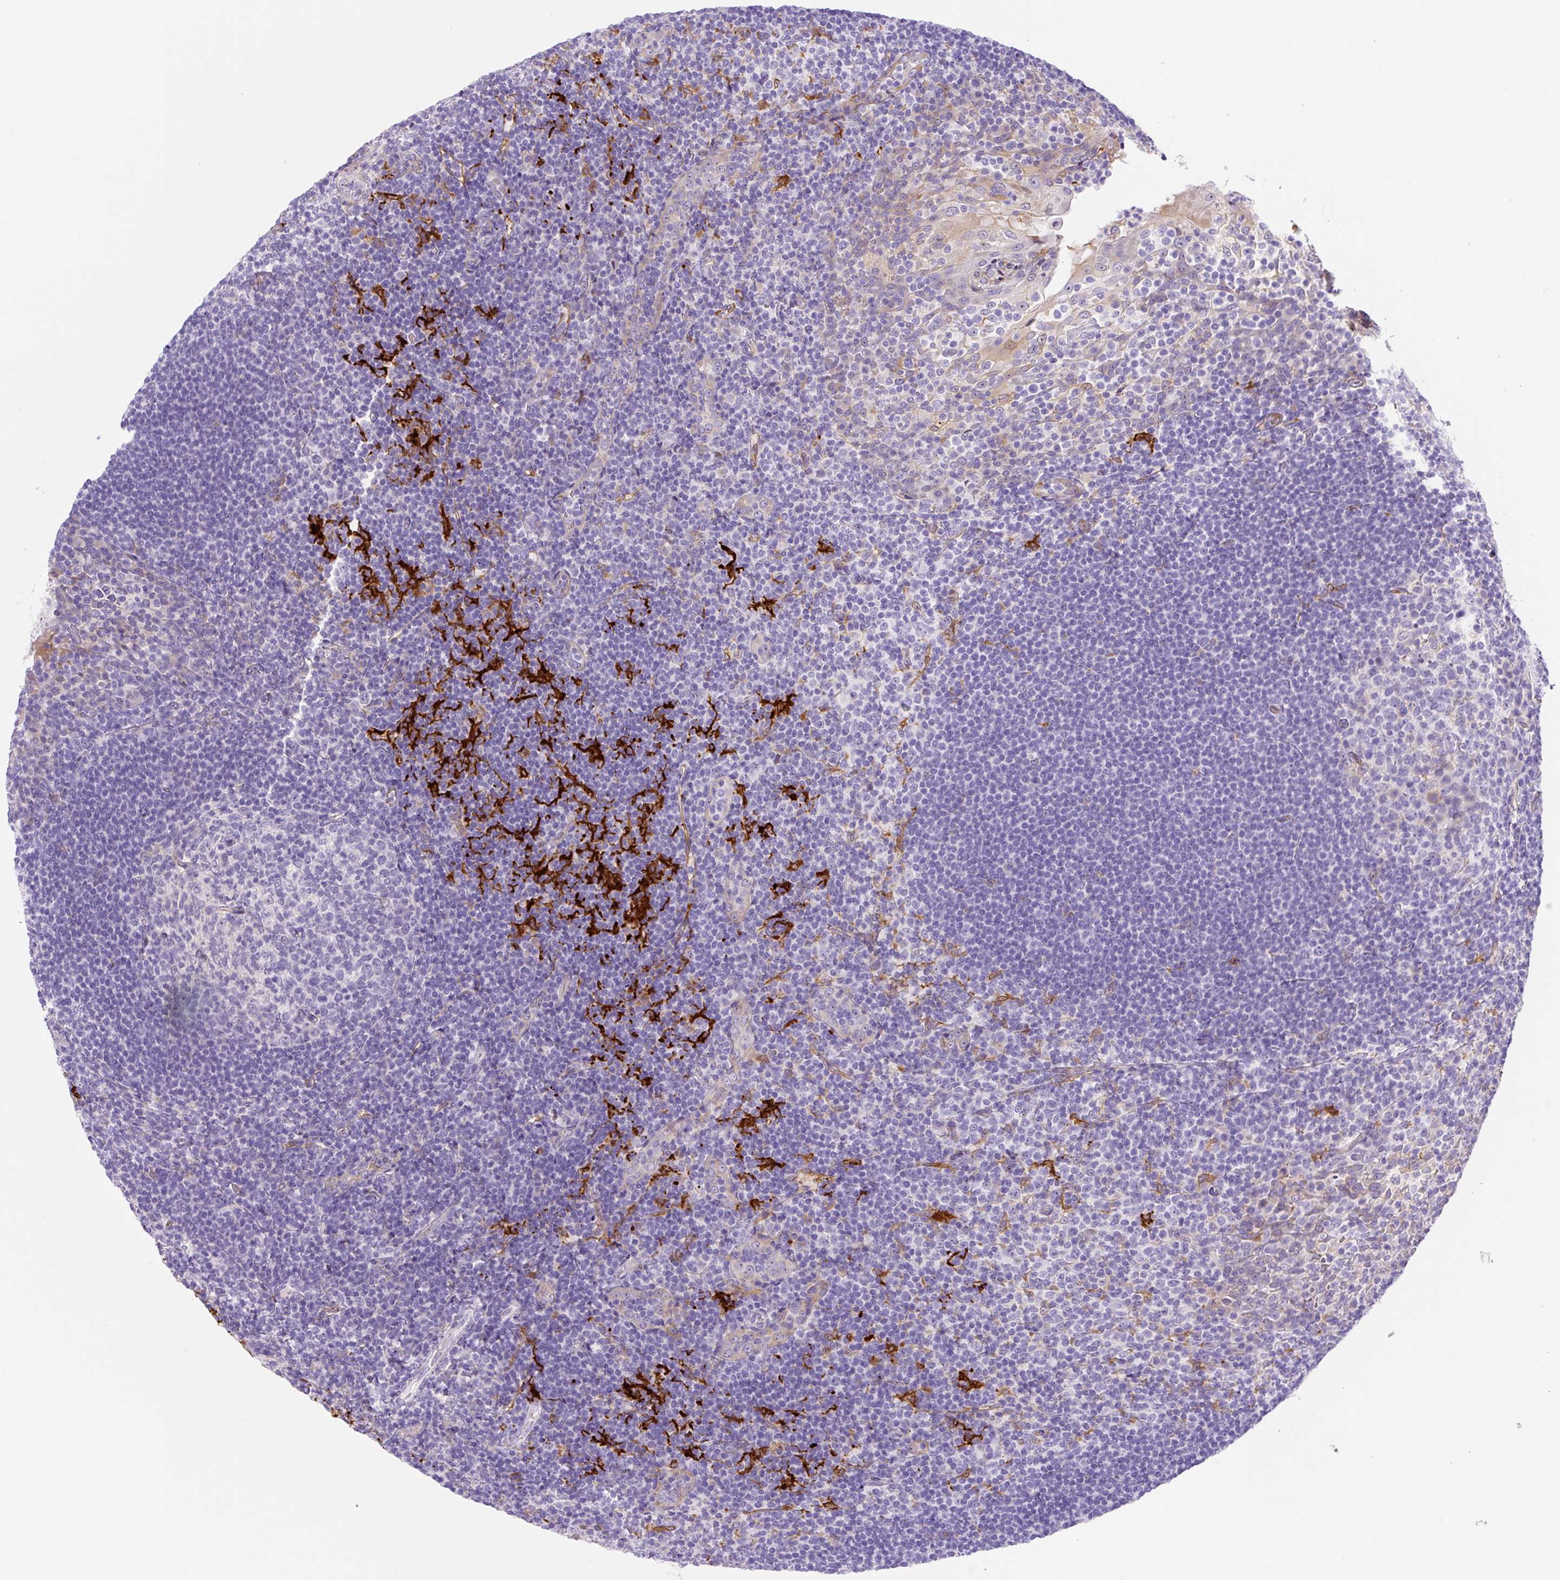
{"staining": {"intensity": "negative", "quantity": "none", "location": "none"}, "tissue": "tonsil", "cell_type": "Germinal center cells", "image_type": "normal", "snomed": [{"axis": "morphology", "description": "Normal tissue, NOS"}, {"axis": "topography", "description": "Tonsil"}], "caption": "The histopathology image shows no staining of germinal center cells in benign tonsil.", "gene": "ASB4", "patient": {"sex": "female", "age": 10}}